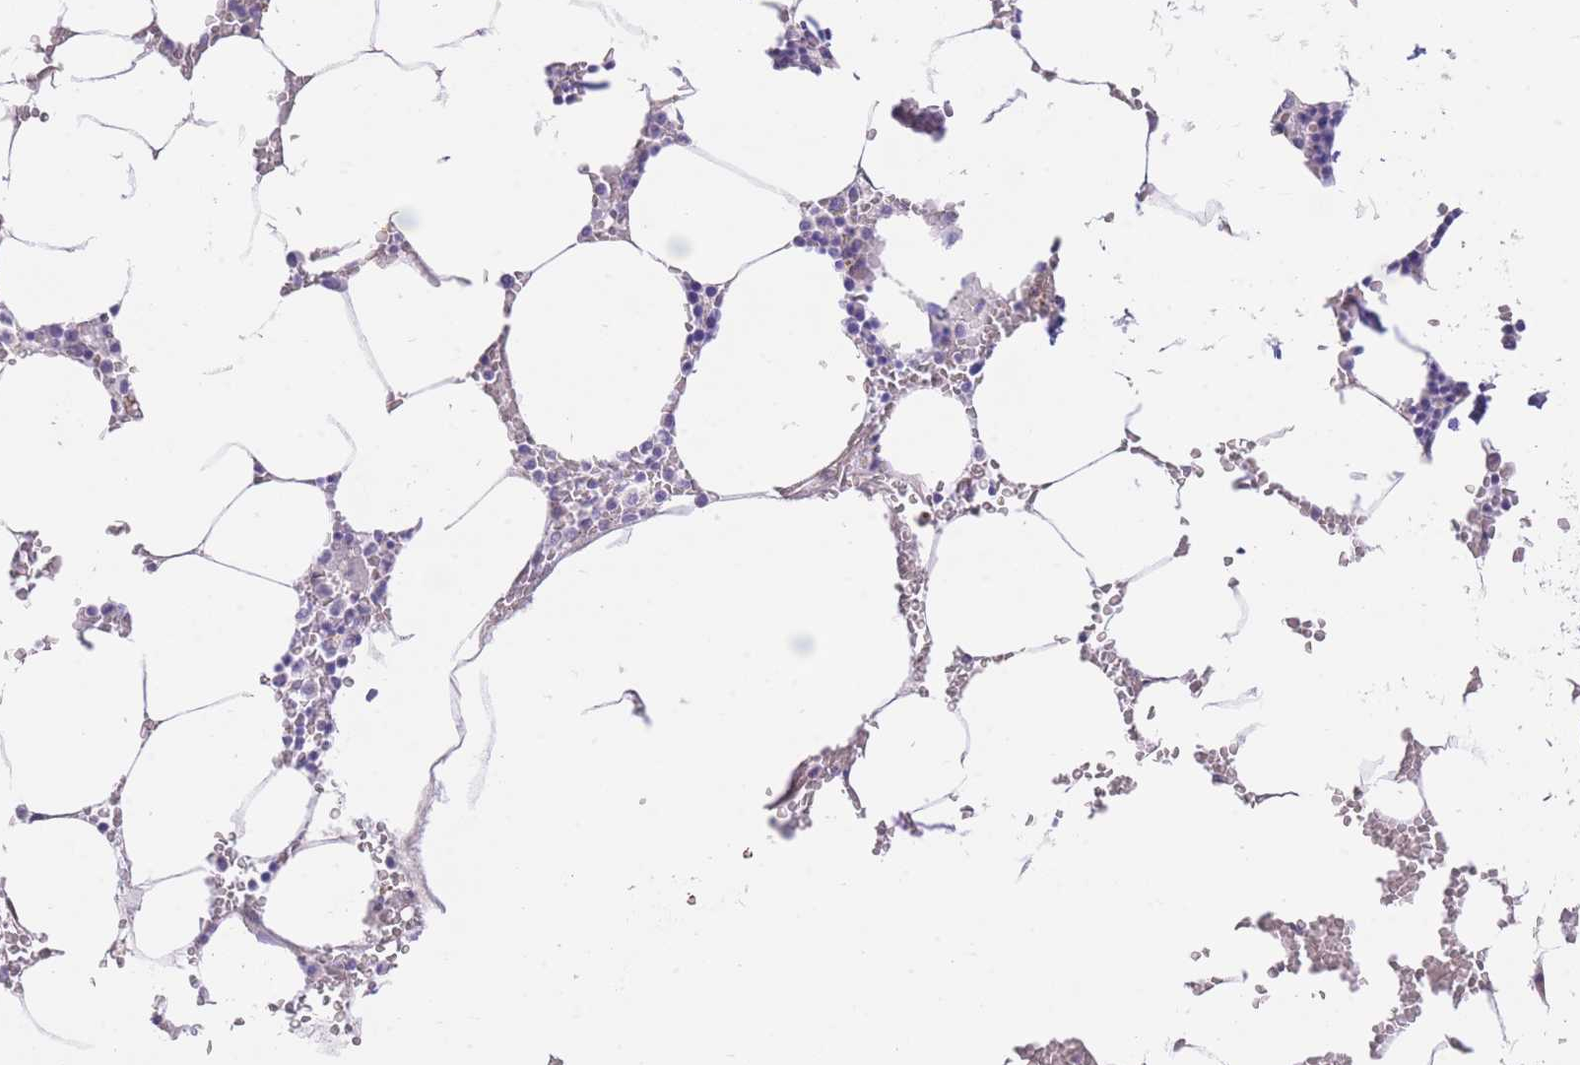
{"staining": {"intensity": "negative", "quantity": "none", "location": "none"}, "tissue": "bone marrow", "cell_type": "Hematopoietic cells", "image_type": "normal", "snomed": [{"axis": "morphology", "description": "Normal tissue, NOS"}, {"axis": "topography", "description": "Bone marrow"}], "caption": "The IHC photomicrograph has no significant staining in hematopoietic cells of bone marrow. (Brightfield microscopy of DAB immunohistochemistry at high magnification).", "gene": "PGM1", "patient": {"sex": "male", "age": 70}}